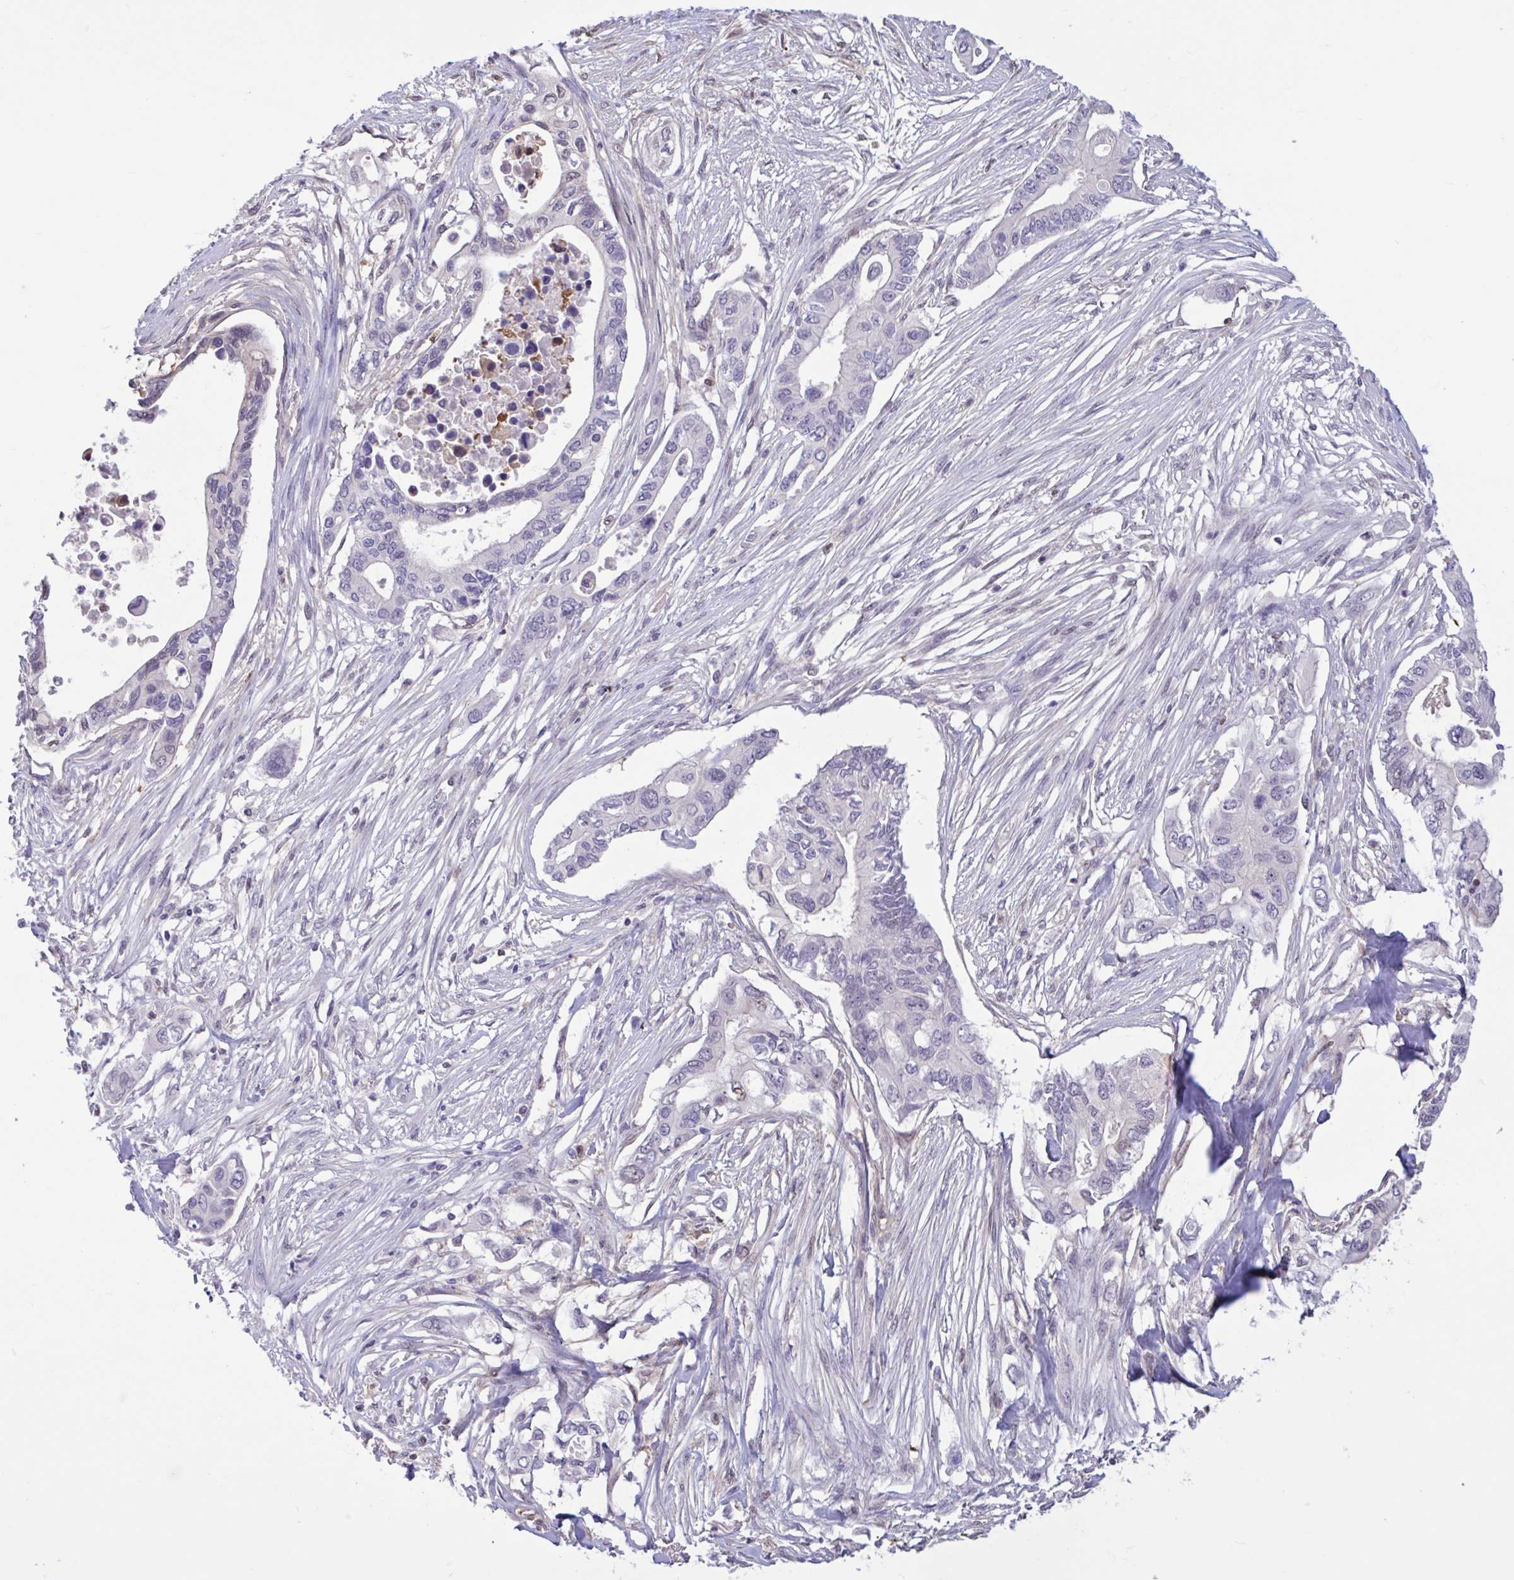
{"staining": {"intensity": "negative", "quantity": "none", "location": "none"}, "tissue": "pancreatic cancer", "cell_type": "Tumor cells", "image_type": "cancer", "snomed": [{"axis": "morphology", "description": "Adenocarcinoma, NOS"}, {"axis": "topography", "description": "Pancreas"}], "caption": "Tumor cells show no significant positivity in pancreatic adenocarcinoma.", "gene": "RBL1", "patient": {"sex": "female", "age": 63}}